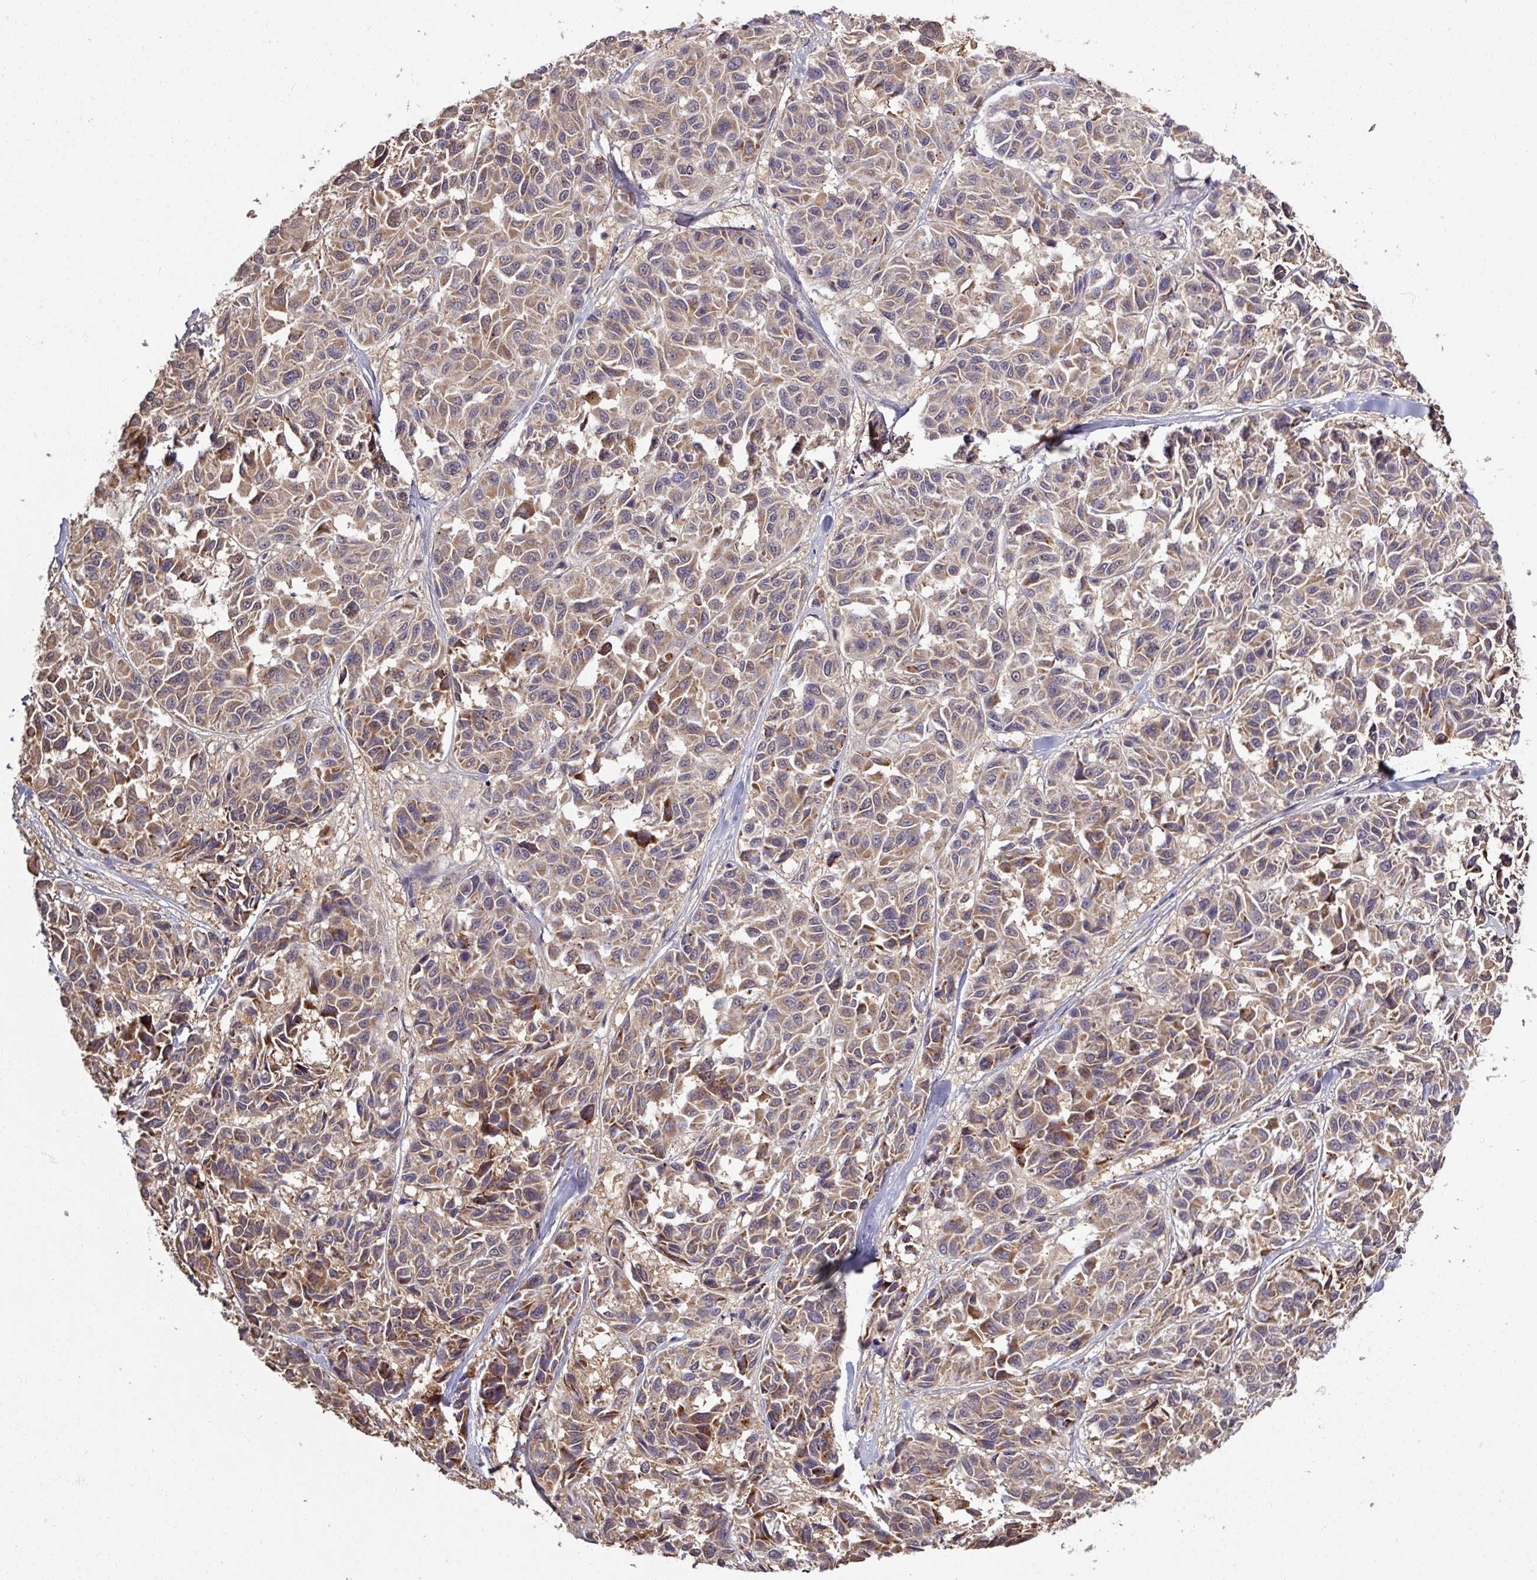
{"staining": {"intensity": "weak", "quantity": "25%-75%", "location": "cytoplasmic/membranous"}, "tissue": "melanoma", "cell_type": "Tumor cells", "image_type": "cancer", "snomed": [{"axis": "morphology", "description": "Malignant melanoma, NOS"}, {"axis": "topography", "description": "Skin"}], "caption": "Immunohistochemical staining of melanoma reveals weak cytoplasmic/membranous protein staining in about 25%-75% of tumor cells.", "gene": "TUSC3", "patient": {"sex": "female", "age": 66}}